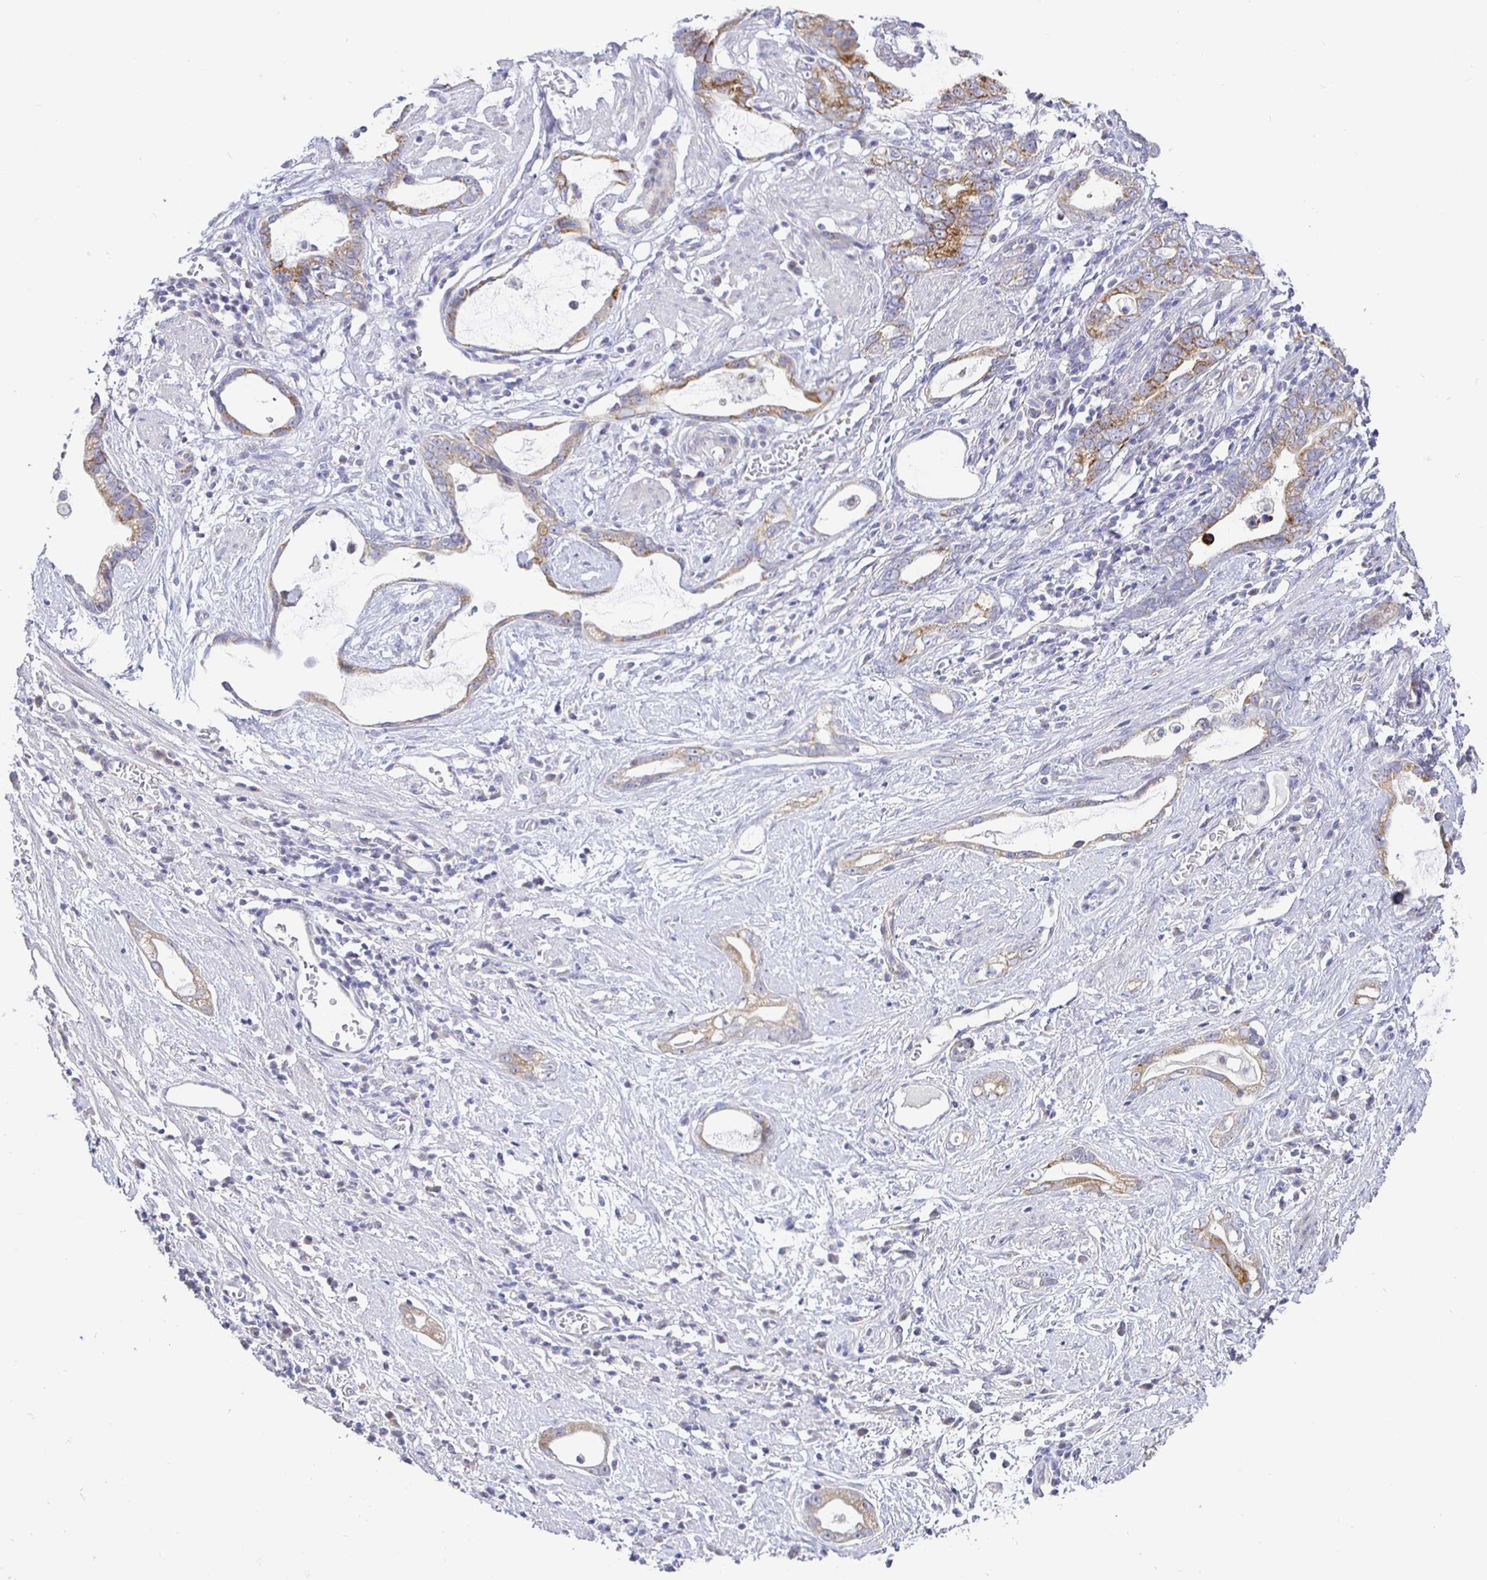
{"staining": {"intensity": "moderate", "quantity": "<25%", "location": "cytoplasmic/membranous"}, "tissue": "stomach cancer", "cell_type": "Tumor cells", "image_type": "cancer", "snomed": [{"axis": "morphology", "description": "Adenocarcinoma, NOS"}, {"axis": "topography", "description": "Stomach"}], "caption": "A photomicrograph of stomach adenocarcinoma stained for a protein demonstrates moderate cytoplasmic/membranous brown staining in tumor cells. (DAB (3,3'-diaminobenzidine) = brown stain, brightfield microscopy at high magnification).", "gene": "CIT", "patient": {"sex": "male", "age": 55}}